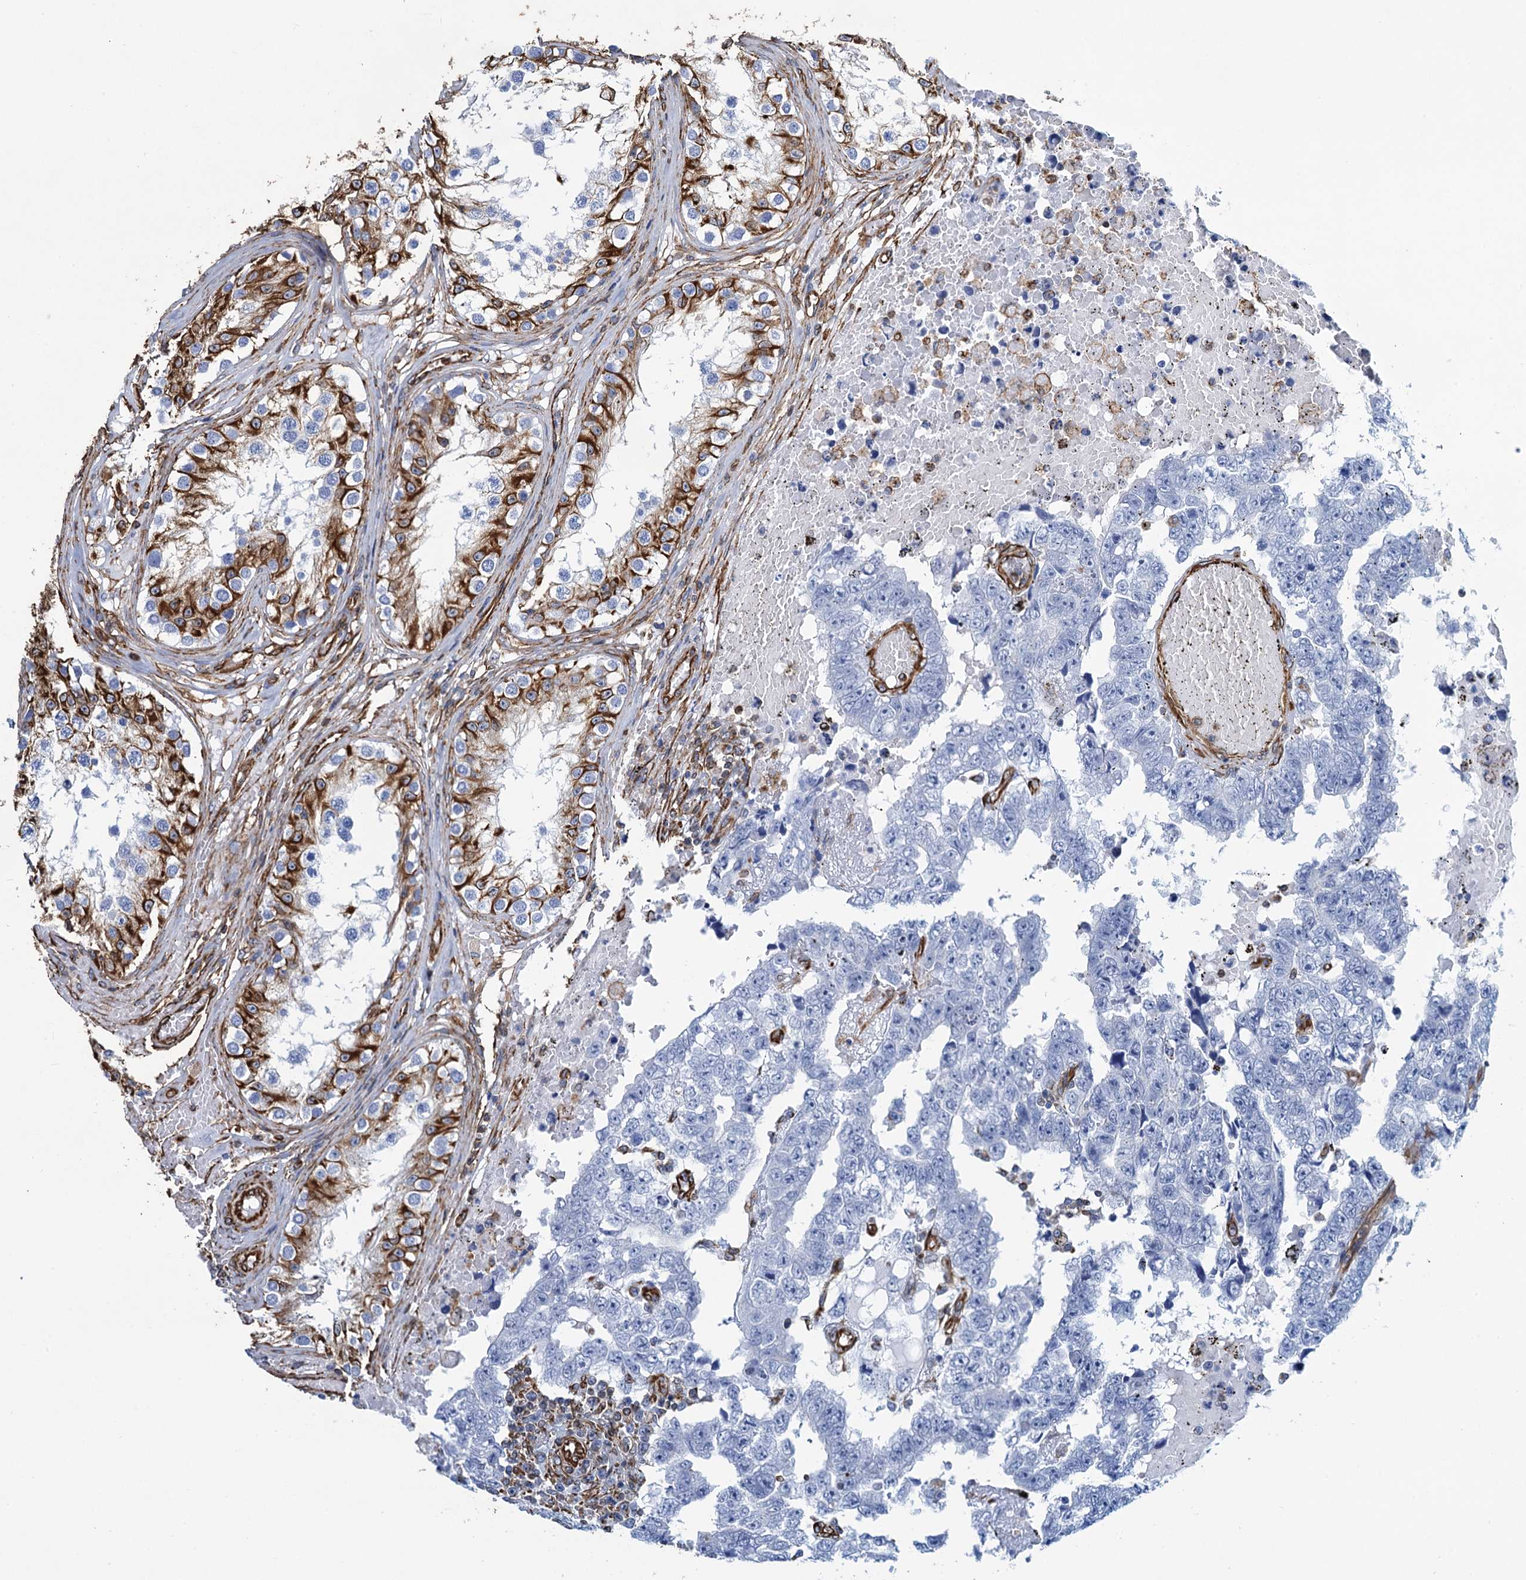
{"staining": {"intensity": "negative", "quantity": "none", "location": "none"}, "tissue": "testis cancer", "cell_type": "Tumor cells", "image_type": "cancer", "snomed": [{"axis": "morphology", "description": "Carcinoma, Embryonal, NOS"}, {"axis": "topography", "description": "Testis"}], "caption": "This is an immunohistochemistry (IHC) histopathology image of testis cancer. There is no positivity in tumor cells.", "gene": "PGM2", "patient": {"sex": "male", "age": 25}}